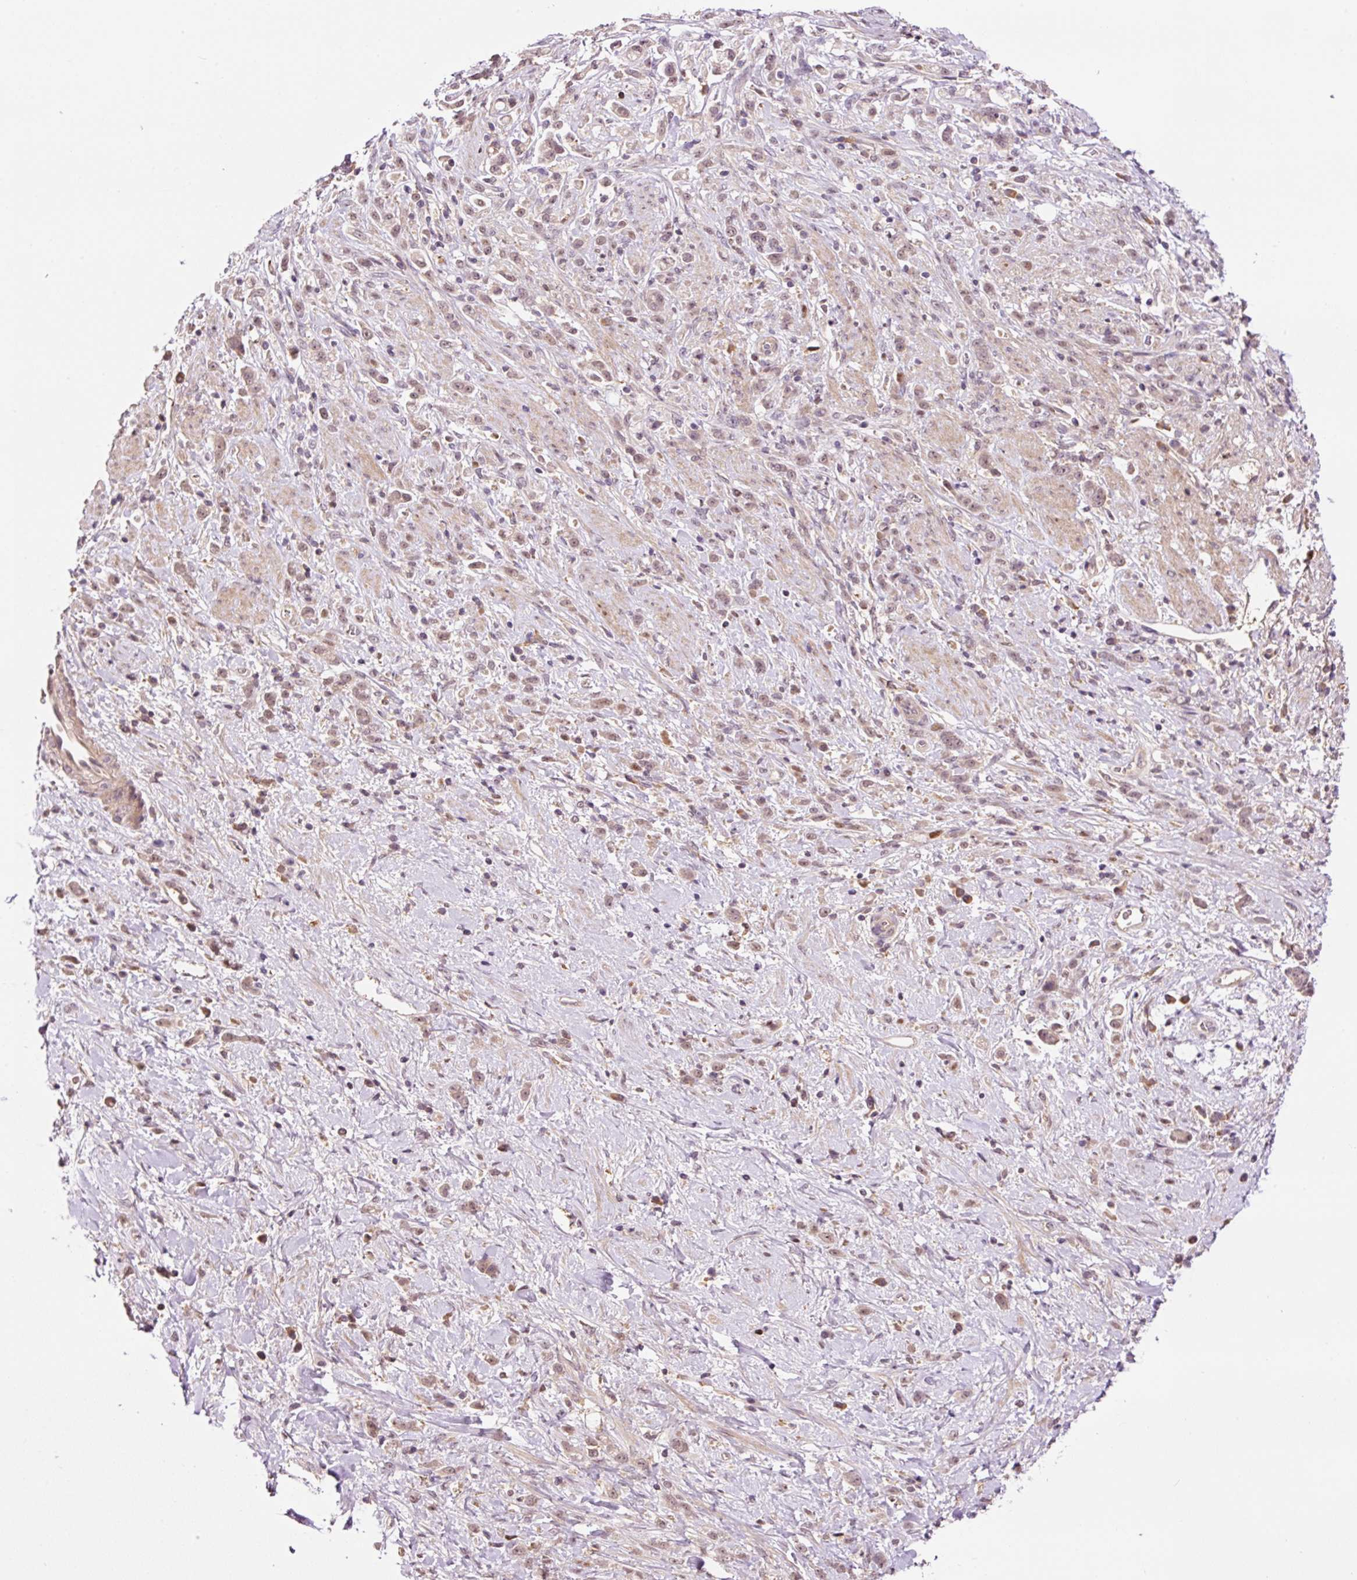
{"staining": {"intensity": "weak", "quantity": "<25%", "location": "cytoplasmic/membranous,nuclear"}, "tissue": "stomach cancer", "cell_type": "Tumor cells", "image_type": "cancer", "snomed": [{"axis": "morphology", "description": "Adenocarcinoma, NOS"}, {"axis": "topography", "description": "Stomach"}], "caption": "IHC micrograph of stomach adenocarcinoma stained for a protein (brown), which reveals no positivity in tumor cells.", "gene": "DPPA4", "patient": {"sex": "female", "age": 60}}